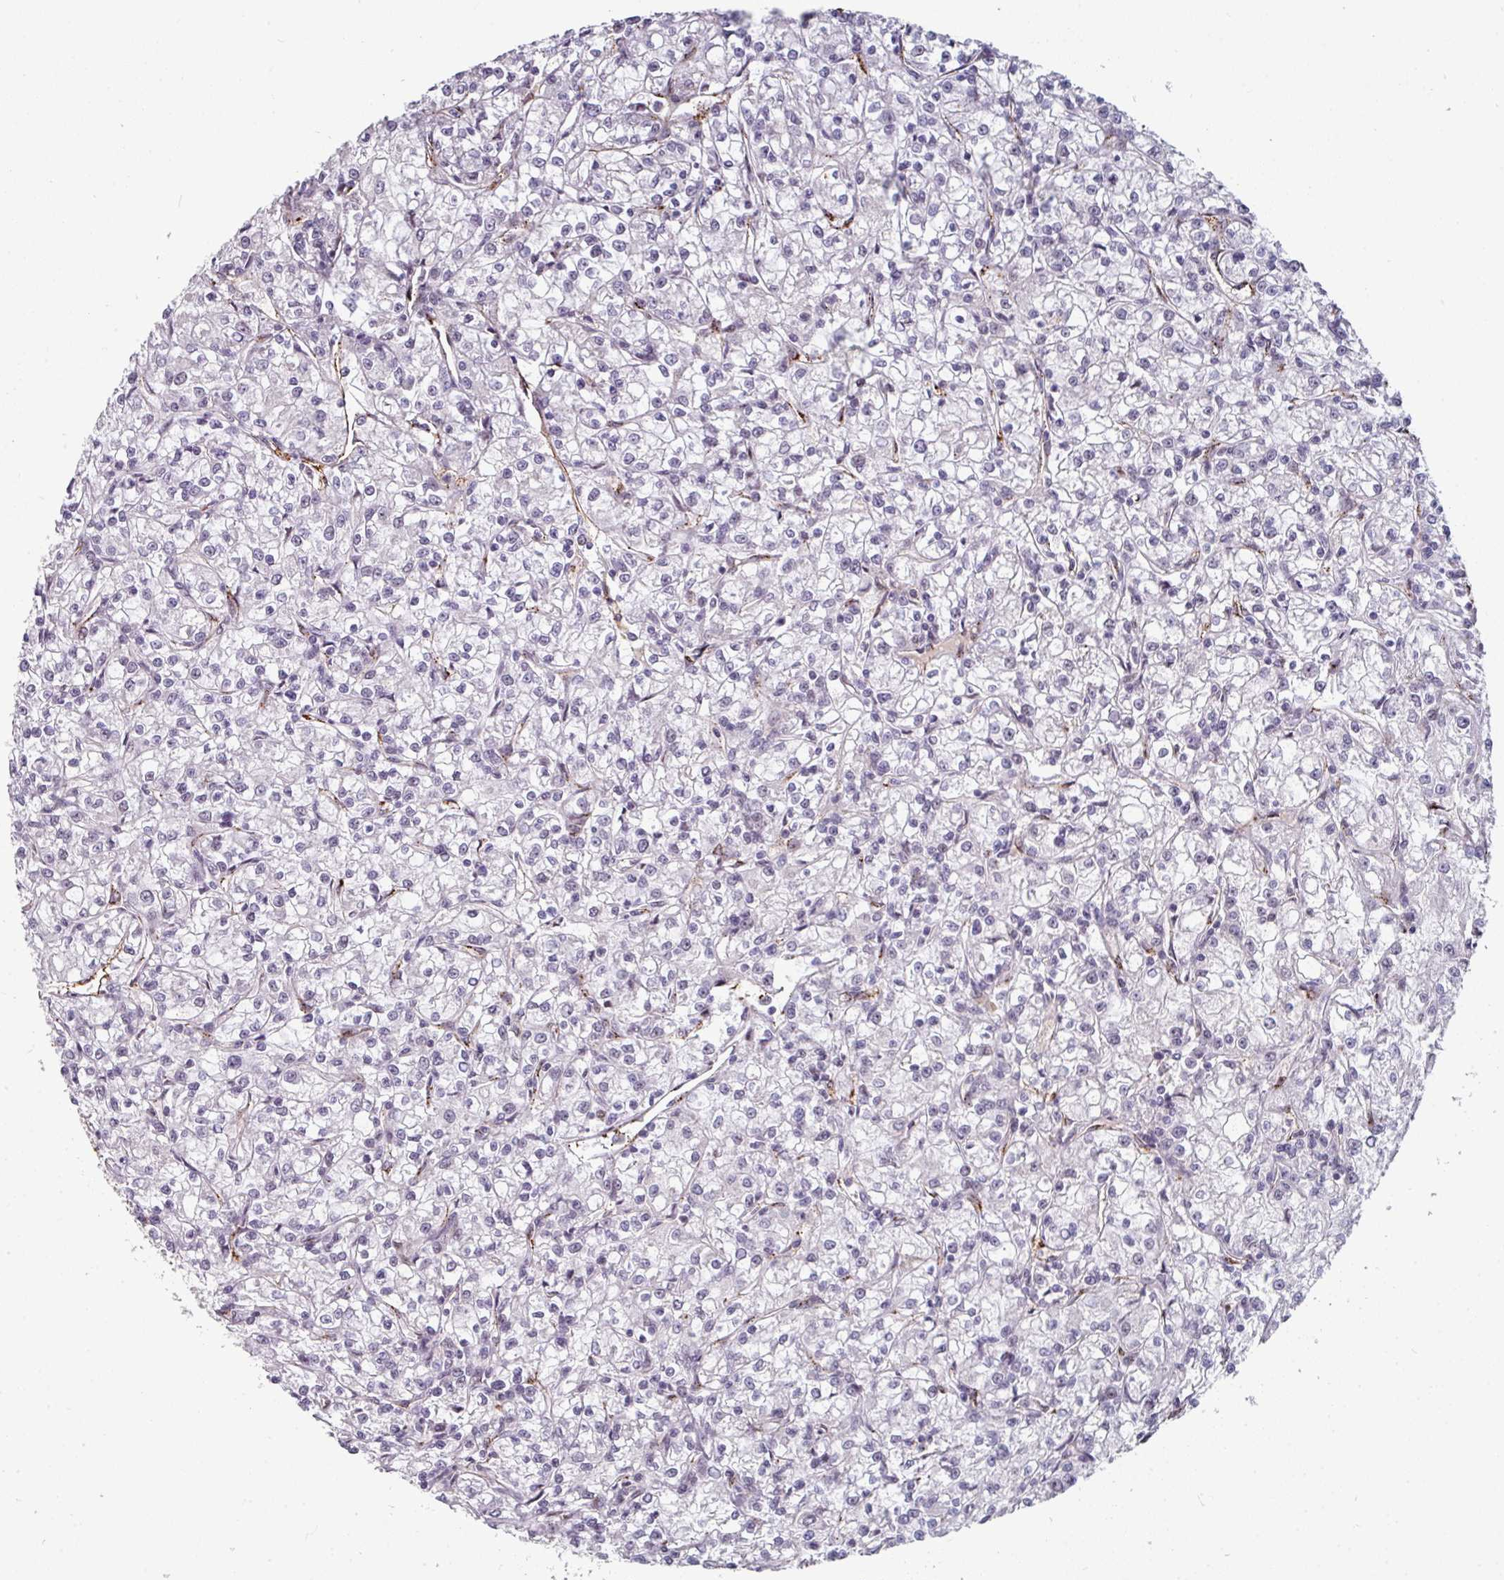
{"staining": {"intensity": "negative", "quantity": "none", "location": "none"}, "tissue": "renal cancer", "cell_type": "Tumor cells", "image_type": "cancer", "snomed": [{"axis": "morphology", "description": "Adenocarcinoma, NOS"}, {"axis": "topography", "description": "Kidney"}], "caption": "Immunohistochemical staining of renal cancer (adenocarcinoma) shows no significant staining in tumor cells.", "gene": "SIDT2", "patient": {"sex": "female", "age": 59}}